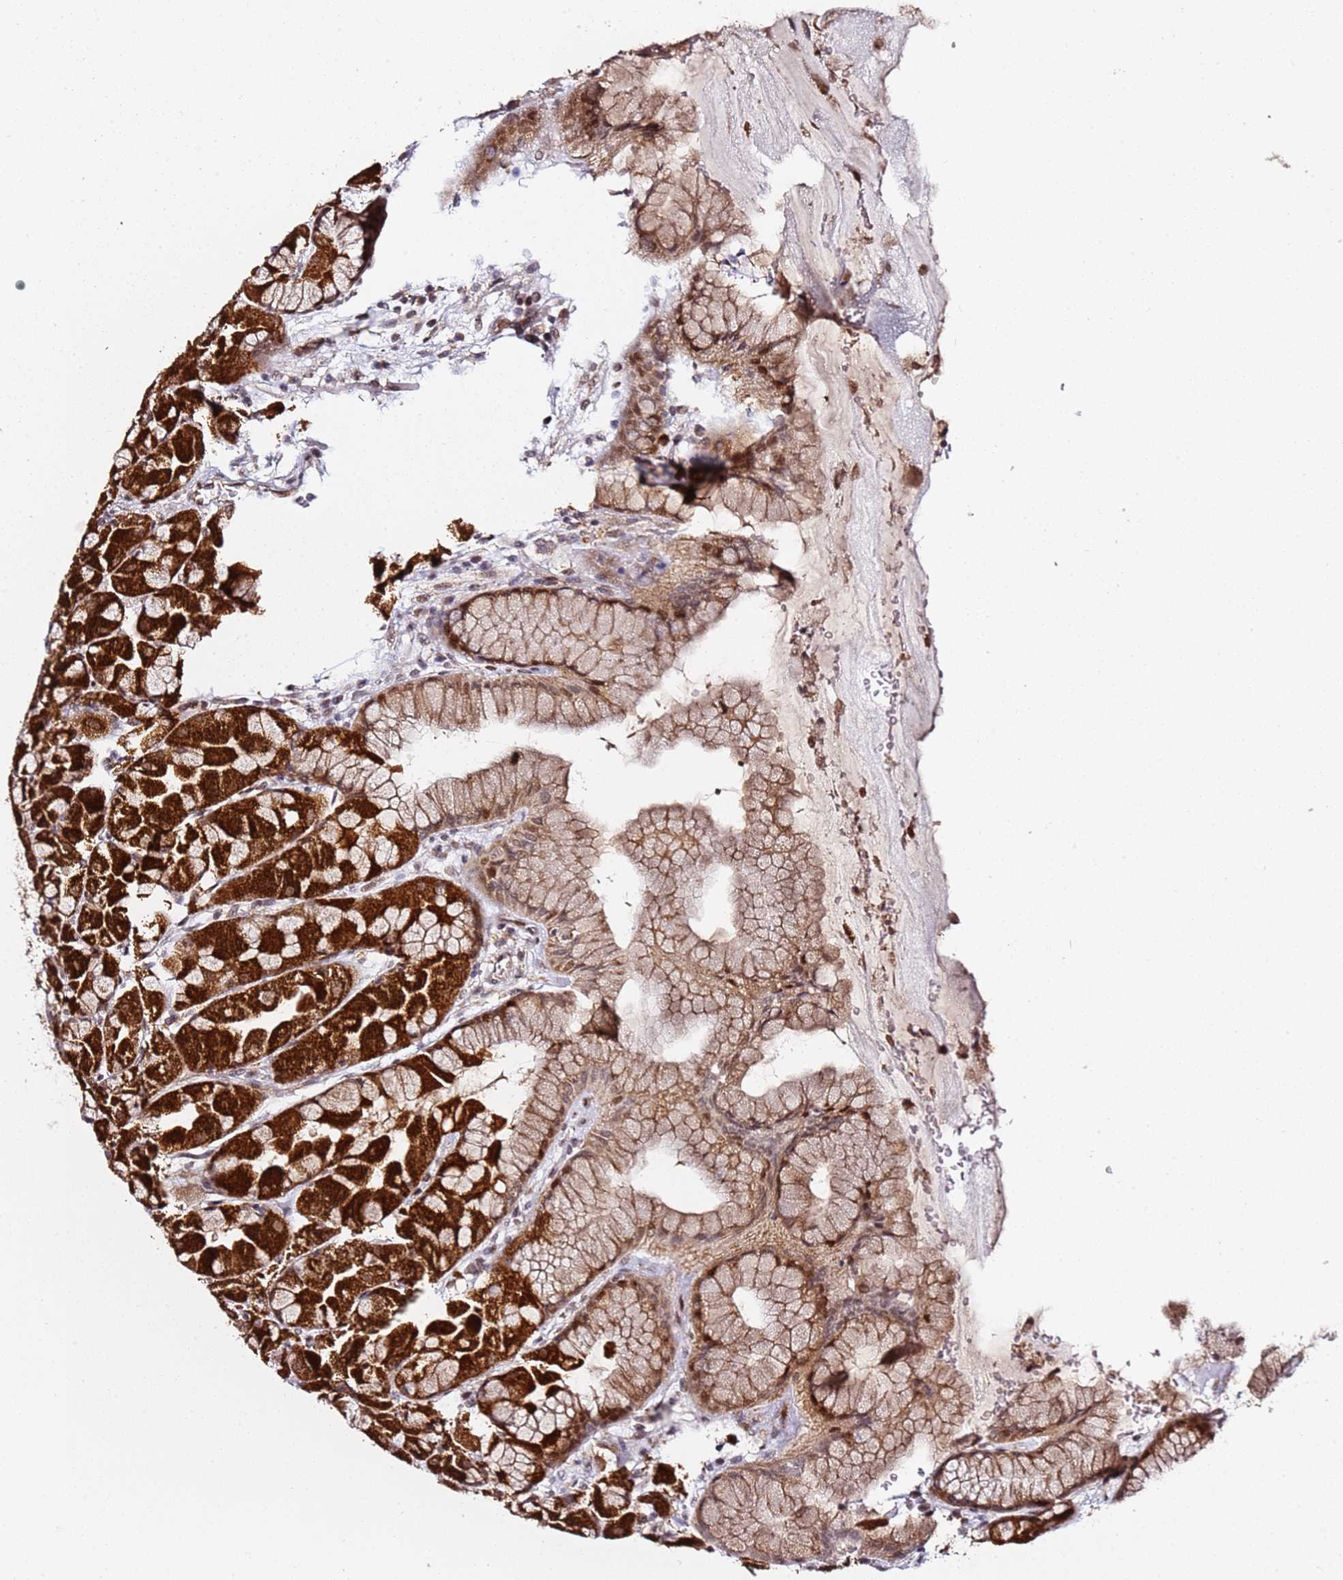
{"staining": {"intensity": "strong", "quantity": ">75%", "location": "cytoplasmic/membranous,nuclear"}, "tissue": "stomach", "cell_type": "Glandular cells", "image_type": "normal", "snomed": [{"axis": "morphology", "description": "Normal tissue, NOS"}, {"axis": "topography", "description": "Stomach"}], "caption": "IHC image of benign stomach: human stomach stained using immunohistochemistry (IHC) shows high levels of strong protein expression localized specifically in the cytoplasmic/membranous,nuclear of glandular cells, appearing as a cytoplasmic/membranous,nuclear brown color.", "gene": "TP53AIP1", "patient": {"sex": "male", "age": 57}}